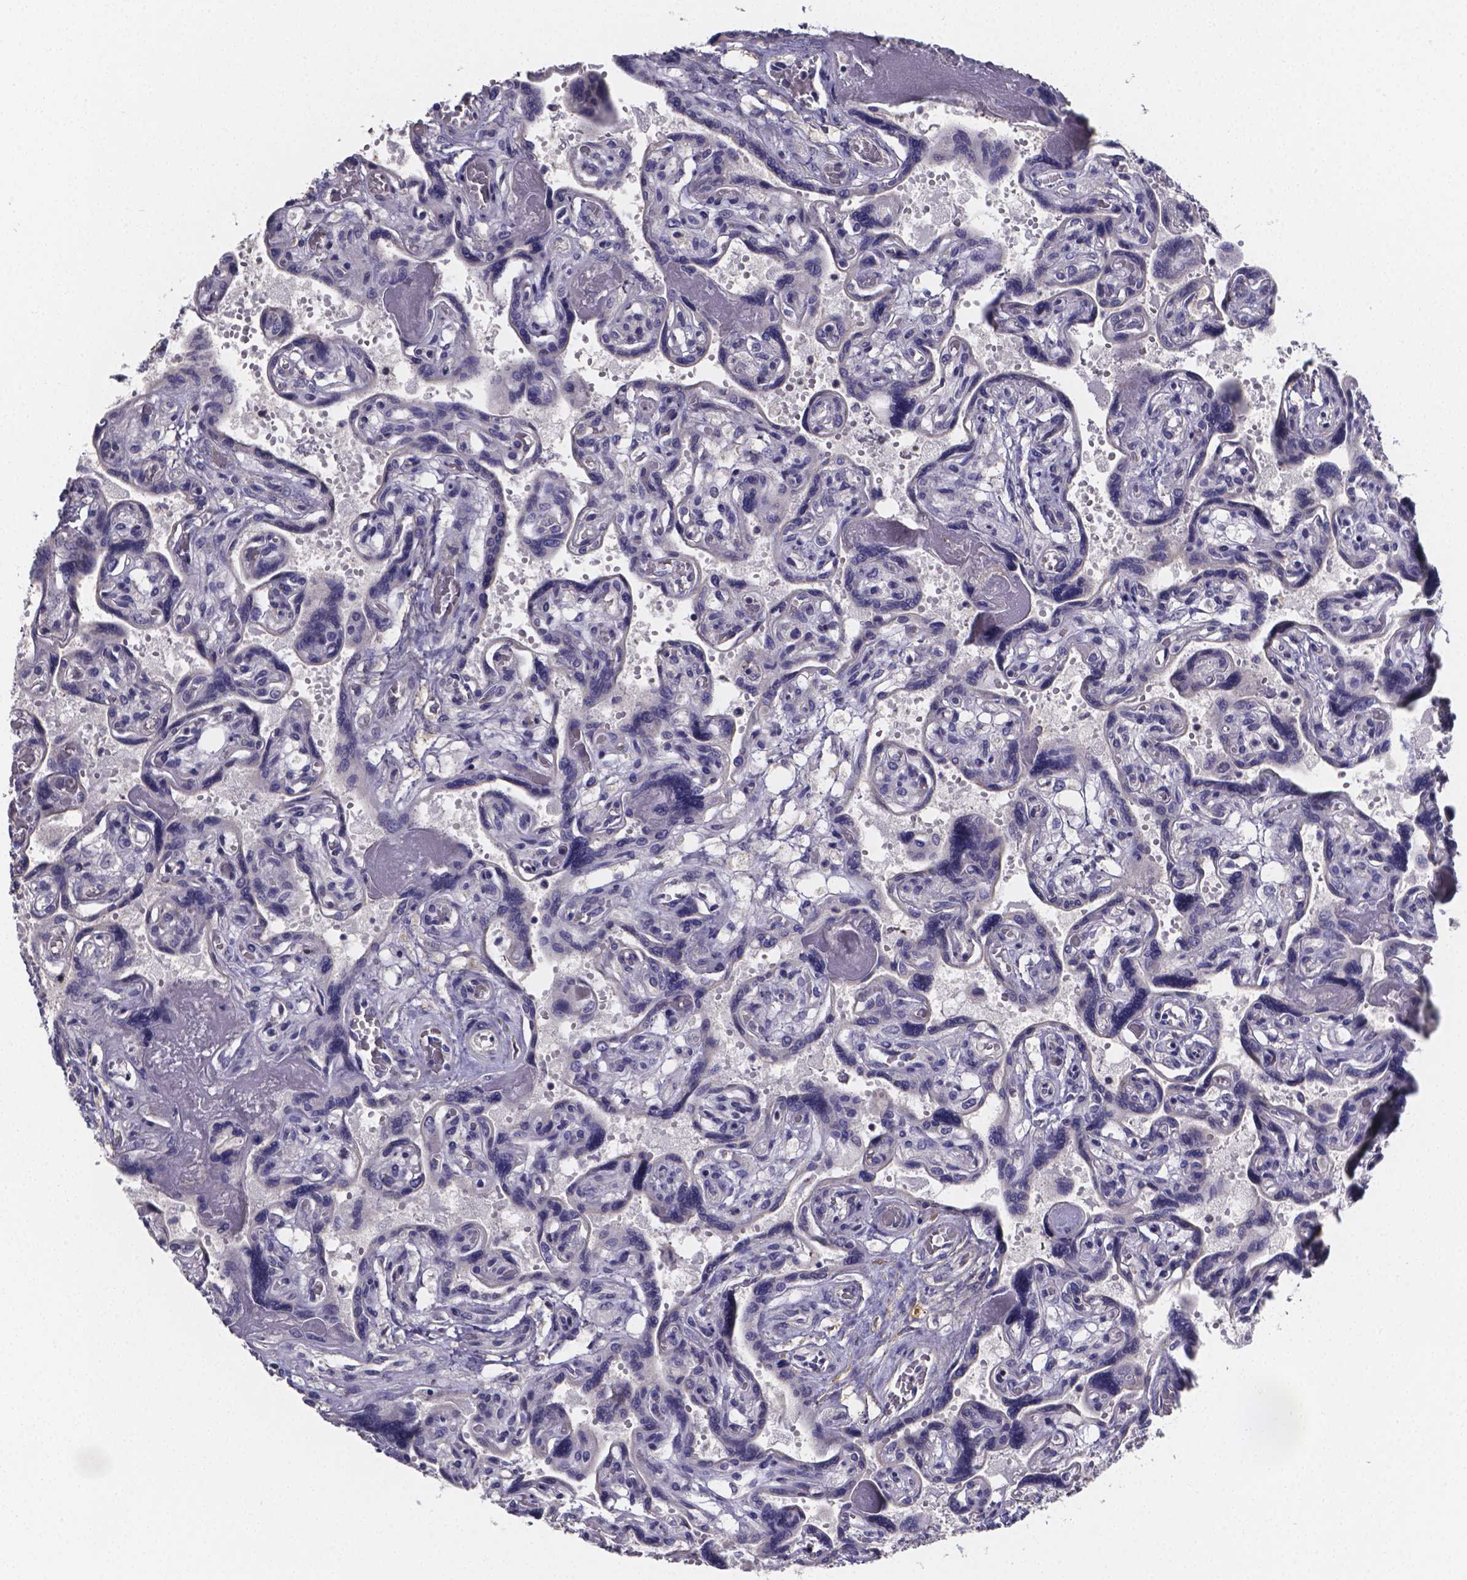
{"staining": {"intensity": "negative", "quantity": "none", "location": "none"}, "tissue": "placenta", "cell_type": "Decidual cells", "image_type": "normal", "snomed": [{"axis": "morphology", "description": "Normal tissue, NOS"}, {"axis": "topography", "description": "Placenta"}], "caption": "Immunohistochemistry of unremarkable placenta exhibits no expression in decidual cells. Brightfield microscopy of IHC stained with DAB (brown) and hematoxylin (blue), captured at high magnification.", "gene": "RERG", "patient": {"sex": "female", "age": 32}}